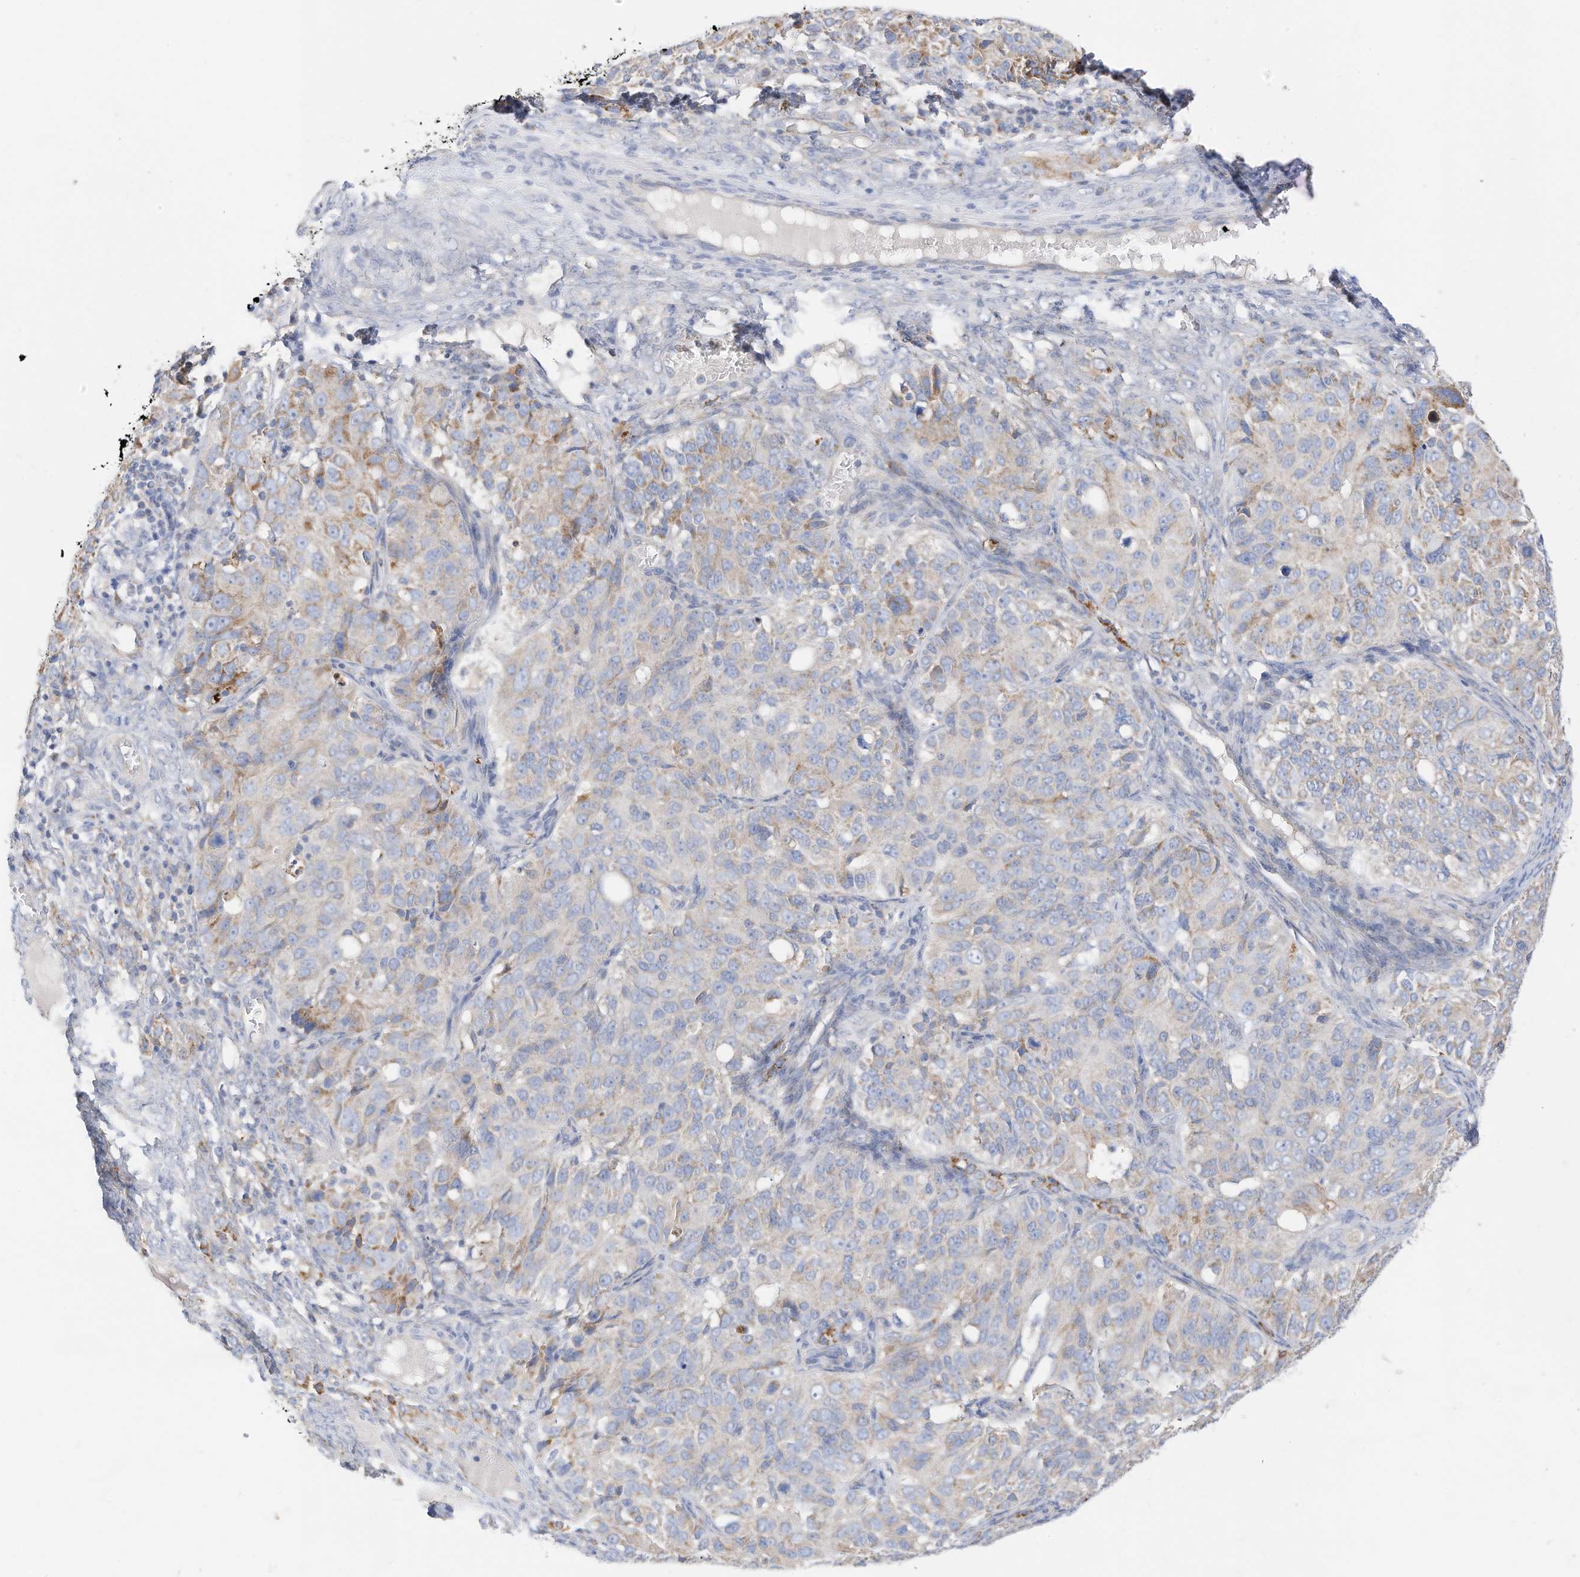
{"staining": {"intensity": "weak", "quantity": "25%-75%", "location": "cytoplasmic/membranous"}, "tissue": "ovarian cancer", "cell_type": "Tumor cells", "image_type": "cancer", "snomed": [{"axis": "morphology", "description": "Carcinoma, endometroid"}, {"axis": "topography", "description": "Ovary"}], "caption": "Immunohistochemistry (IHC) micrograph of endometroid carcinoma (ovarian) stained for a protein (brown), which reveals low levels of weak cytoplasmic/membranous positivity in about 25%-75% of tumor cells.", "gene": "RHOH", "patient": {"sex": "female", "age": 51}}